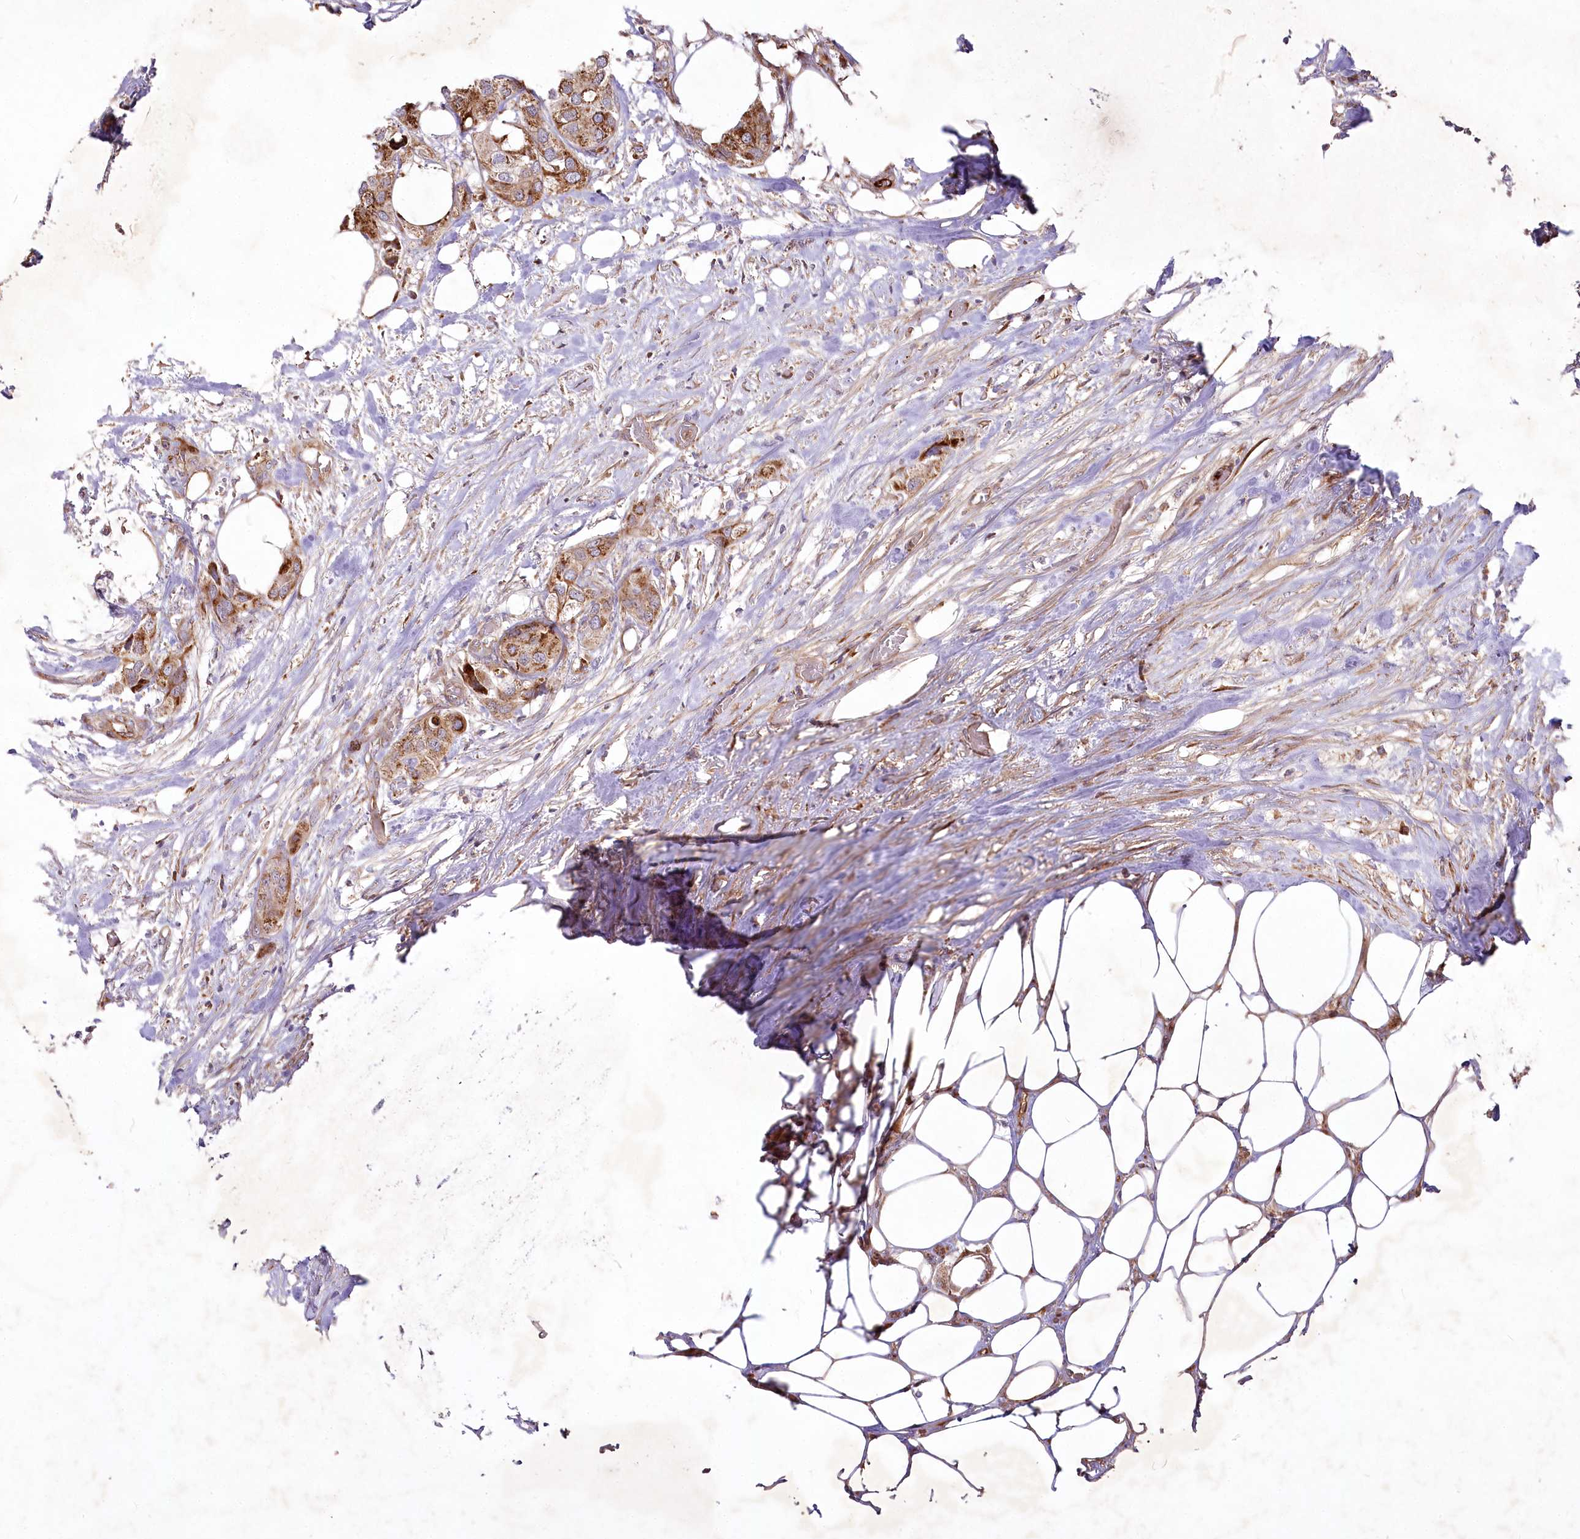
{"staining": {"intensity": "strong", "quantity": ">75%", "location": "cytoplasmic/membranous"}, "tissue": "urothelial cancer", "cell_type": "Tumor cells", "image_type": "cancer", "snomed": [{"axis": "morphology", "description": "Urothelial carcinoma, High grade"}, {"axis": "topography", "description": "Urinary bladder"}], "caption": "Strong cytoplasmic/membranous staining is present in approximately >75% of tumor cells in high-grade urothelial carcinoma.", "gene": "PSTK", "patient": {"sex": "male", "age": 64}}